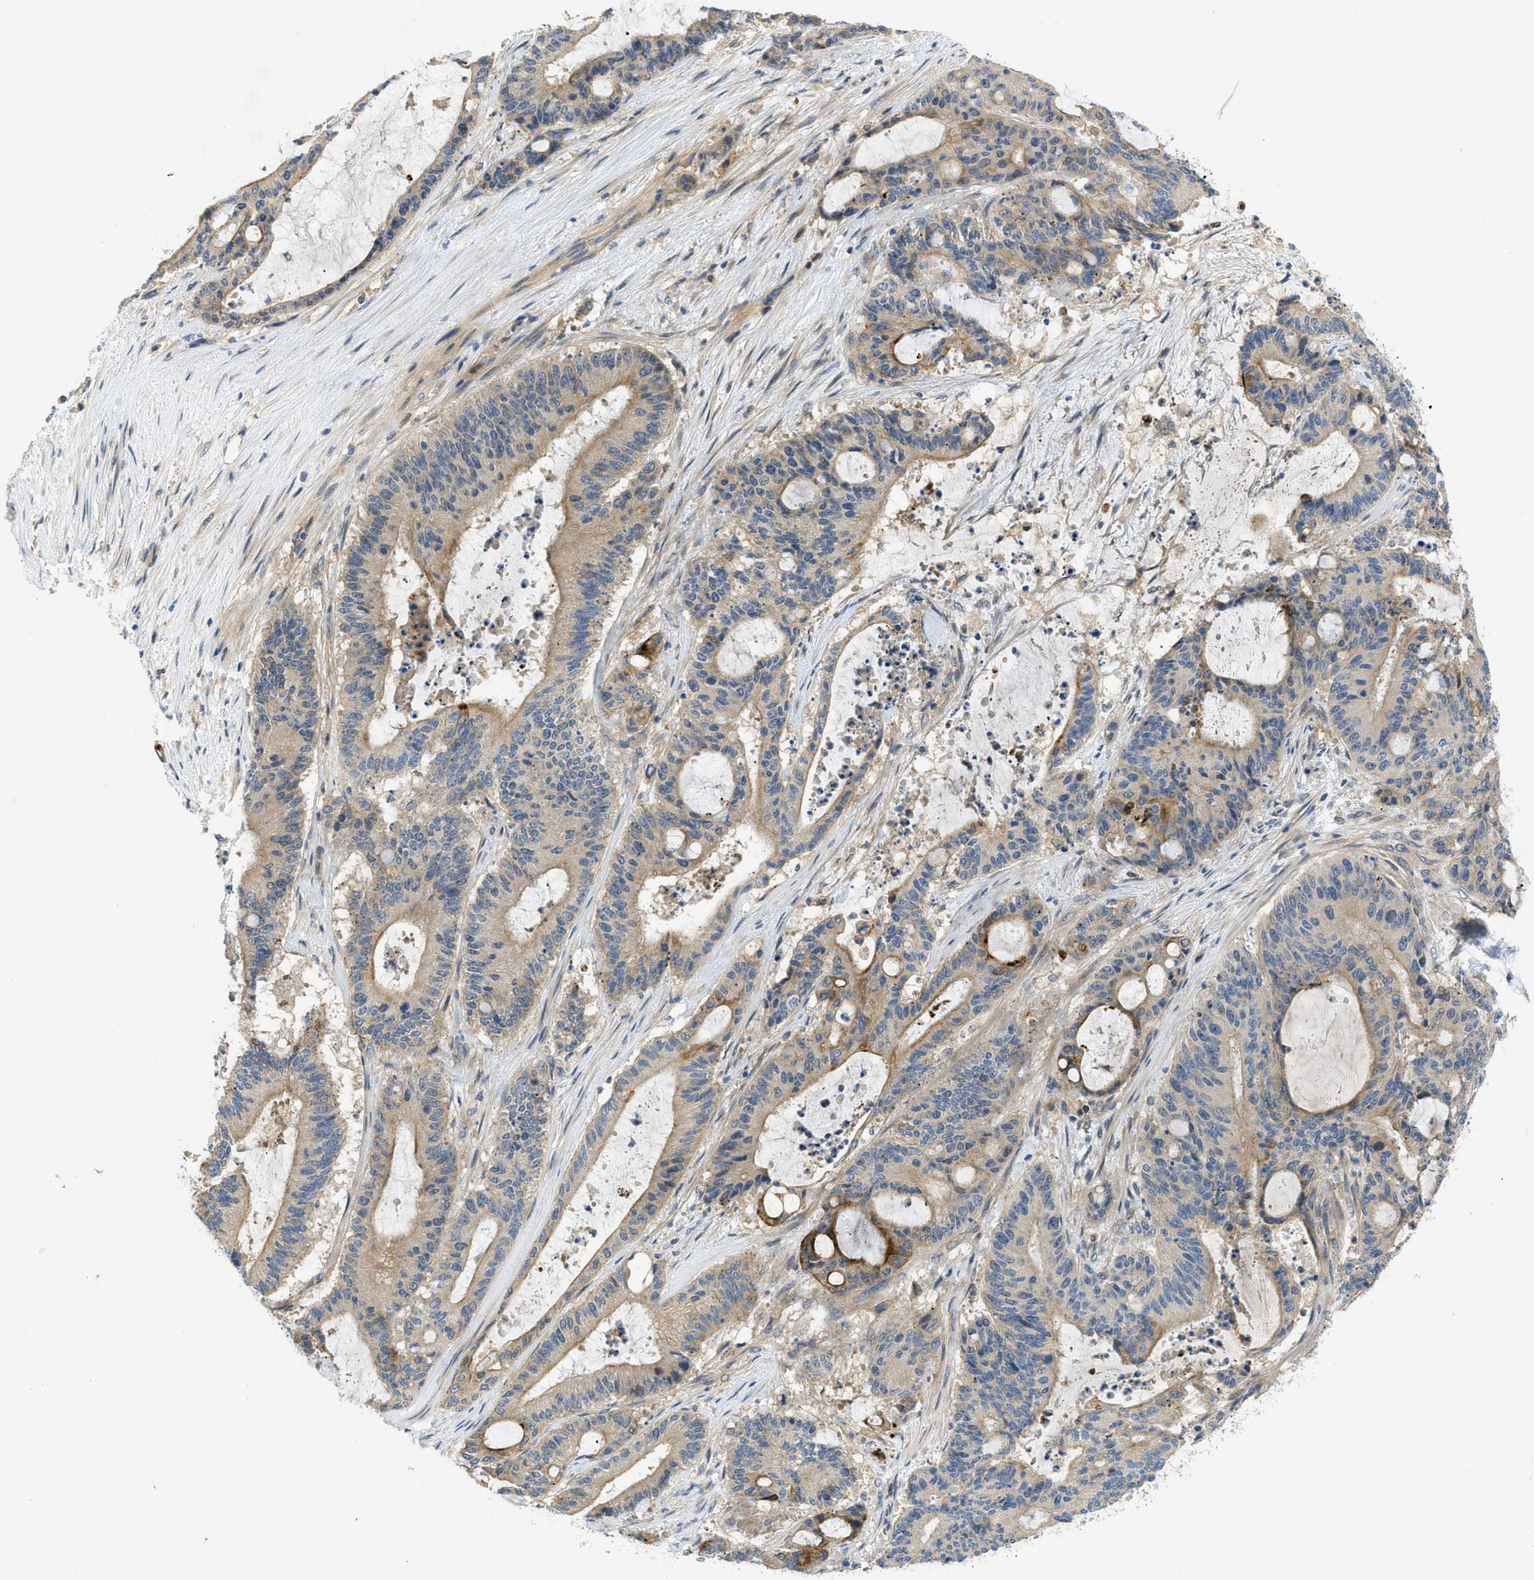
{"staining": {"intensity": "strong", "quantity": "<25%", "location": "cytoplasmic/membranous"}, "tissue": "liver cancer", "cell_type": "Tumor cells", "image_type": "cancer", "snomed": [{"axis": "morphology", "description": "Cholangiocarcinoma"}, {"axis": "topography", "description": "Liver"}], "caption": "Protein expression analysis of liver cancer exhibits strong cytoplasmic/membranous staining in approximately <25% of tumor cells.", "gene": "RIPK2", "patient": {"sex": "female", "age": 73}}